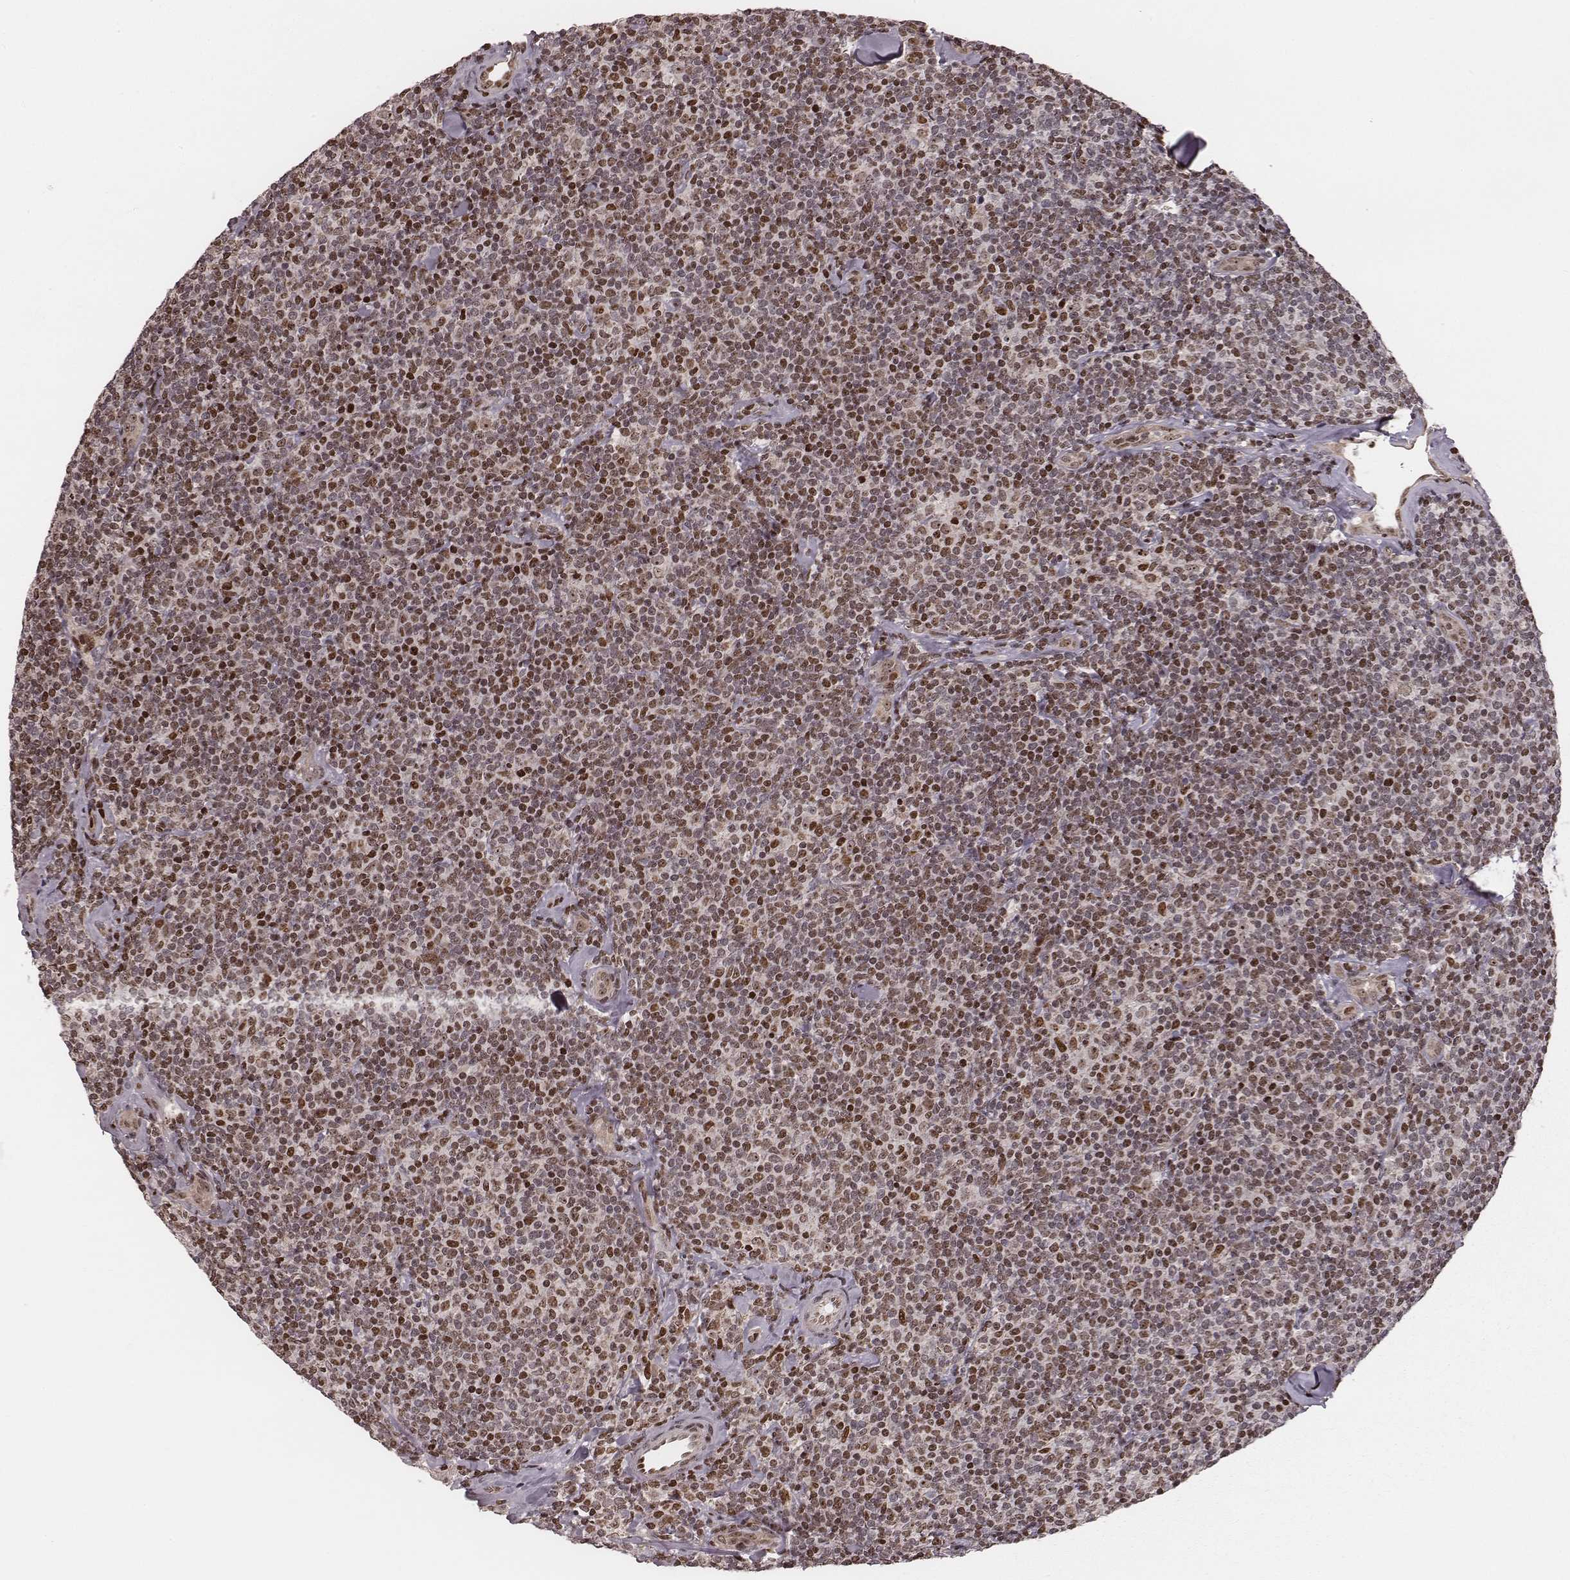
{"staining": {"intensity": "moderate", "quantity": "25%-75%", "location": "nuclear"}, "tissue": "lymphoma", "cell_type": "Tumor cells", "image_type": "cancer", "snomed": [{"axis": "morphology", "description": "Malignant lymphoma, non-Hodgkin's type, Low grade"}, {"axis": "topography", "description": "Lymph node"}], "caption": "Moderate nuclear expression is identified in approximately 25%-75% of tumor cells in malignant lymphoma, non-Hodgkin's type (low-grade). The protein is shown in brown color, while the nuclei are stained blue.", "gene": "VRK3", "patient": {"sex": "female", "age": 56}}